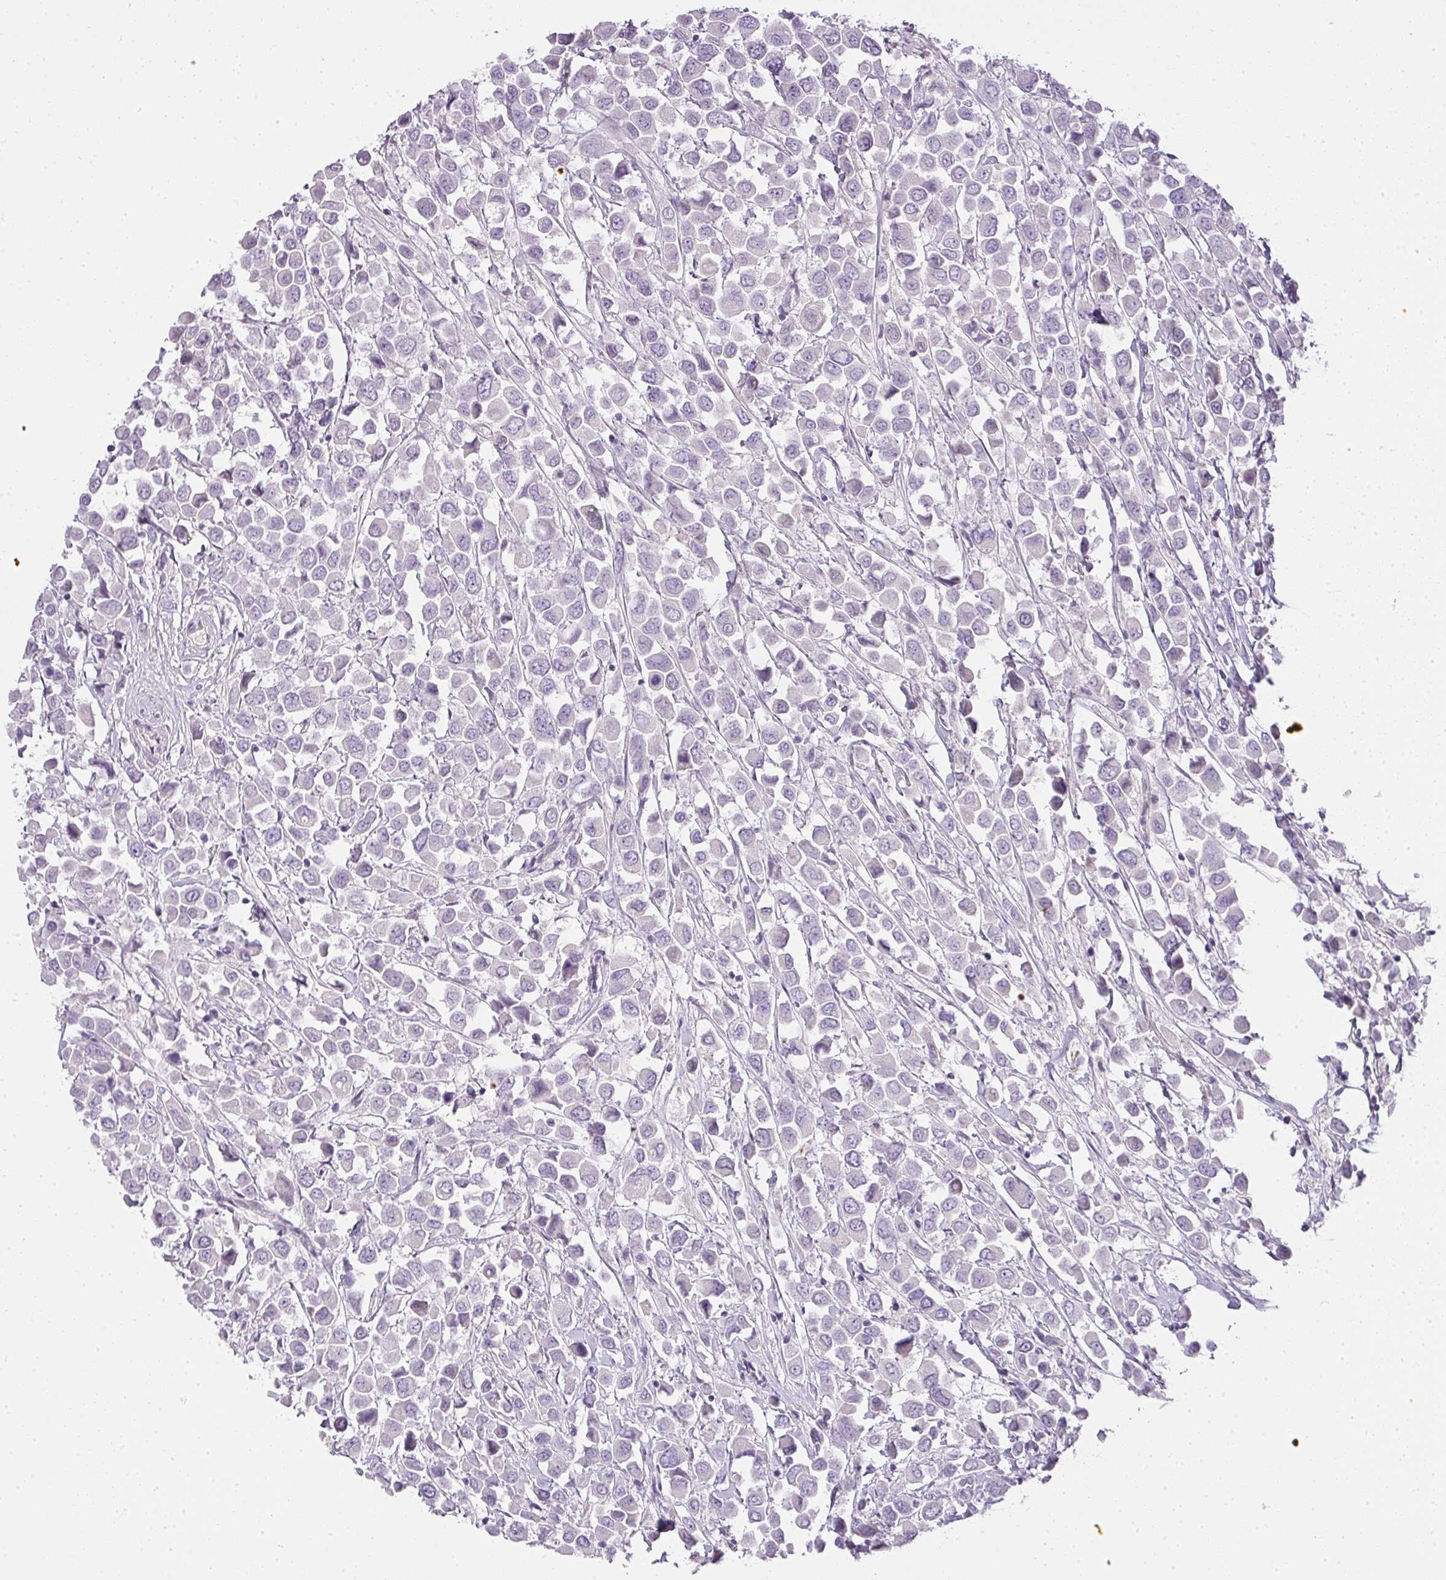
{"staining": {"intensity": "negative", "quantity": "none", "location": "none"}, "tissue": "breast cancer", "cell_type": "Tumor cells", "image_type": "cancer", "snomed": [{"axis": "morphology", "description": "Duct carcinoma"}, {"axis": "topography", "description": "Breast"}], "caption": "Photomicrograph shows no protein staining in tumor cells of breast cancer (intraductal carcinoma) tissue.", "gene": "RAX2", "patient": {"sex": "female", "age": 61}}